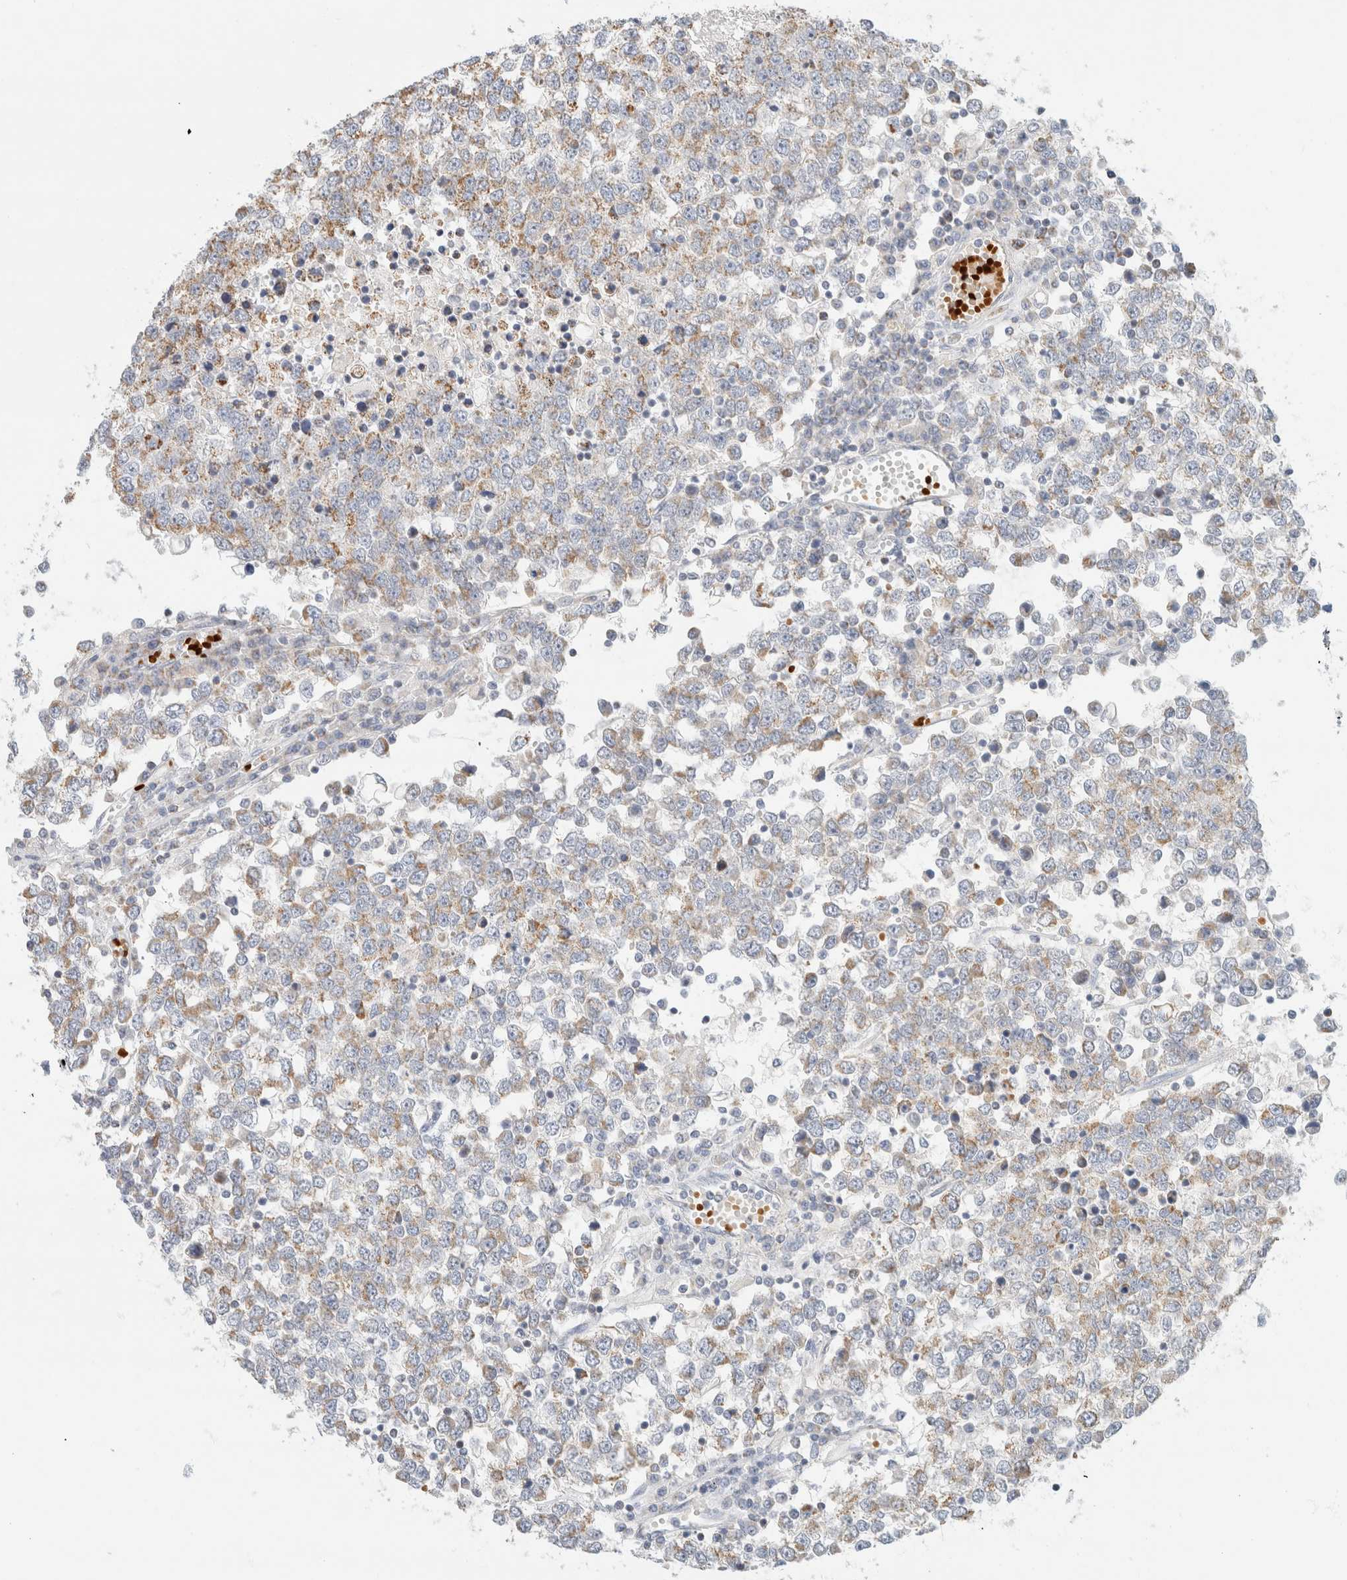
{"staining": {"intensity": "weak", "quantity": "25%-75%", "location": "cytoplasmic/membranous"}, "tissue": "testis cancer", "cell_type": "Tumor cells", "image_type": "cancer", "snomed": [{"axis": "morphology", "description": "Seminoma, NOS"}, {"axis": "topography", "description": "Testis"}], "caption": "Tumor cells demonstrate low levels of weak cytoplasmic/membranous staining in approximately 25%-75% of cells in testis seminoma. Nuclei are stained in blue.", "gene": "HDHD3", "patient": {"sex": "male", "age": 65}}